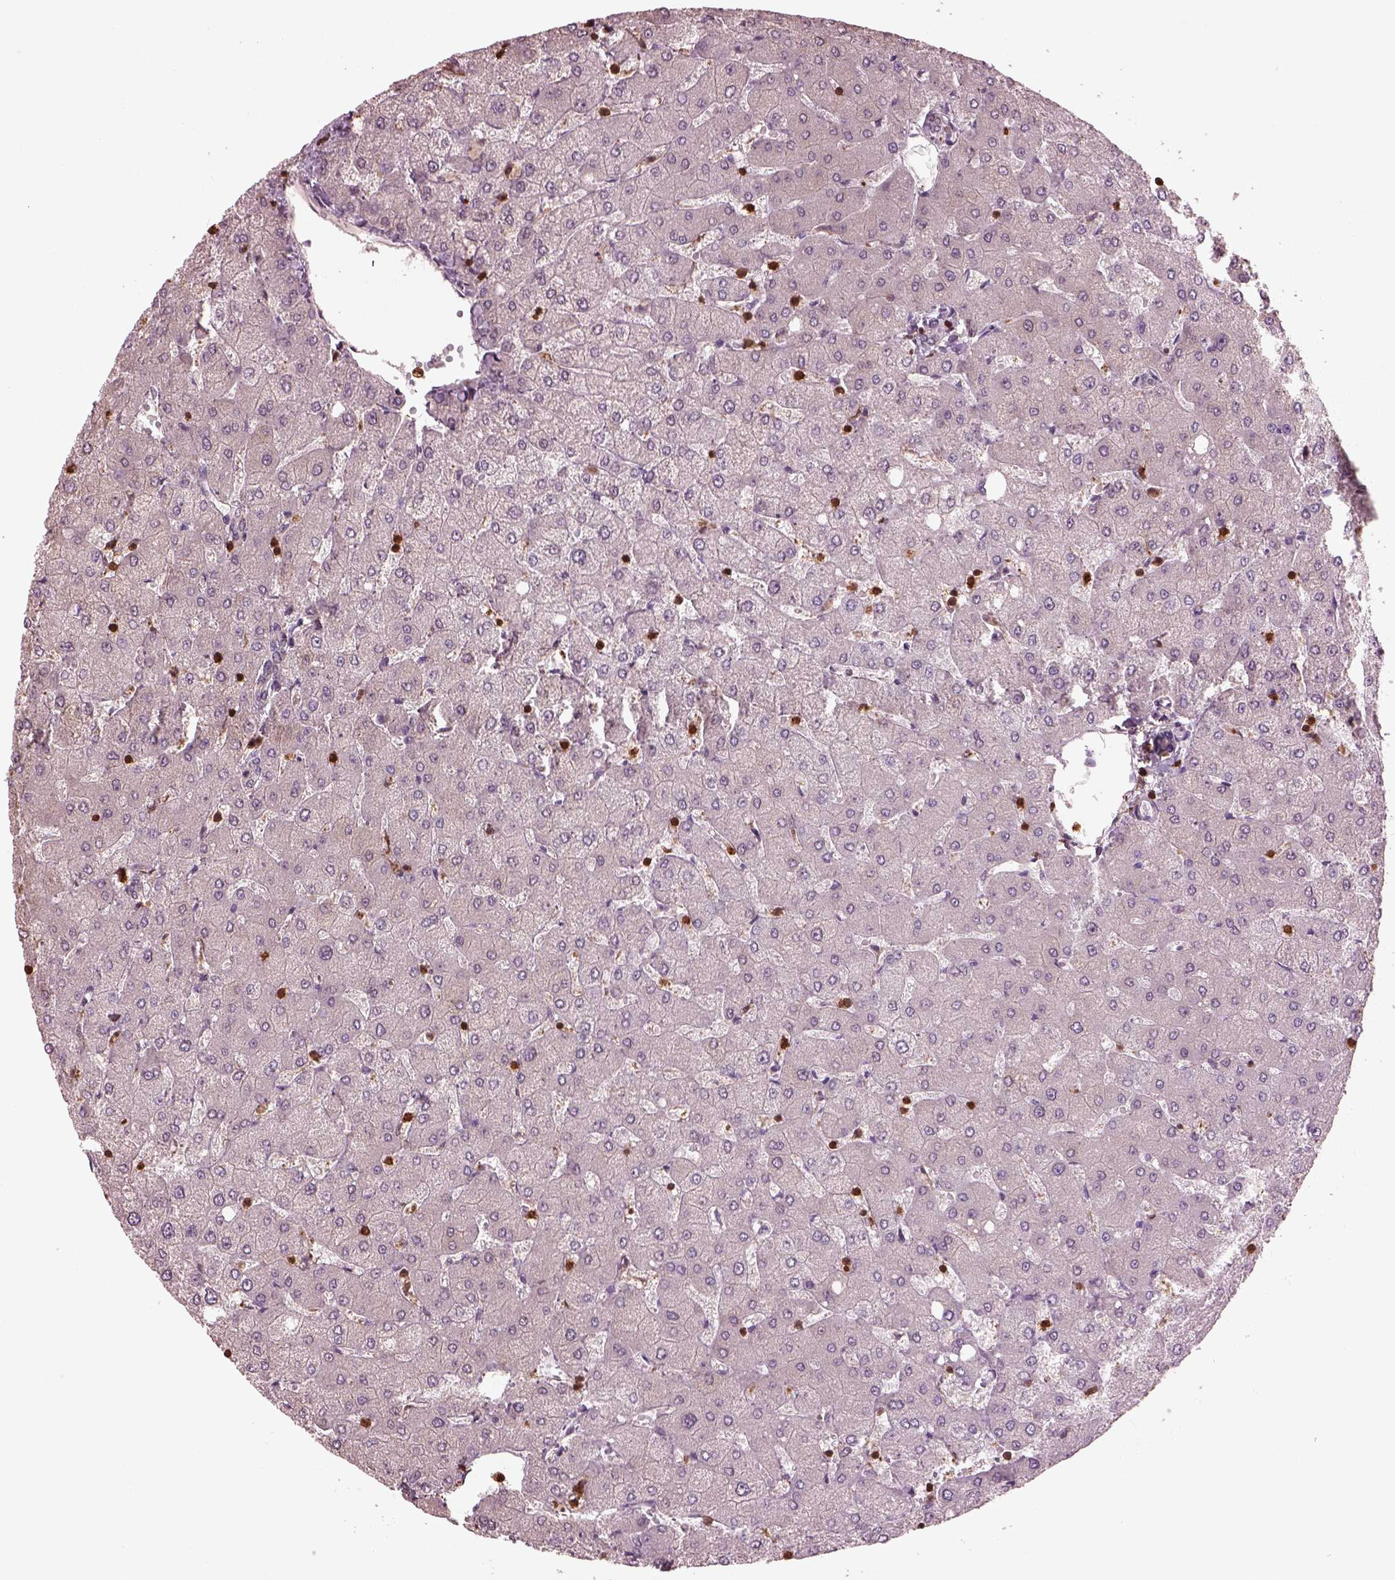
{"staining": {"intensity": "negative", "quantity": "none", "location": "none"}, "tissue": "liver", "cell_type": "Cholangiocytes", "image_type": "normal", "snomed": [{"axis": "morphology", "description": "Normal tissue, NOS"}, {"axis": "topography", "description": "Liver"}], "caption": "Immunohistochemical staining of unremarkable human liver exhibits no significant staining in cholangiocytes. Brightfield microscopy of immunohistochemistry stained with DAB (brown) and hematoxylin (blue), captured at high magnification.", "gene": "IL31RA", "patient": {"sex": "female", "age": 54}}